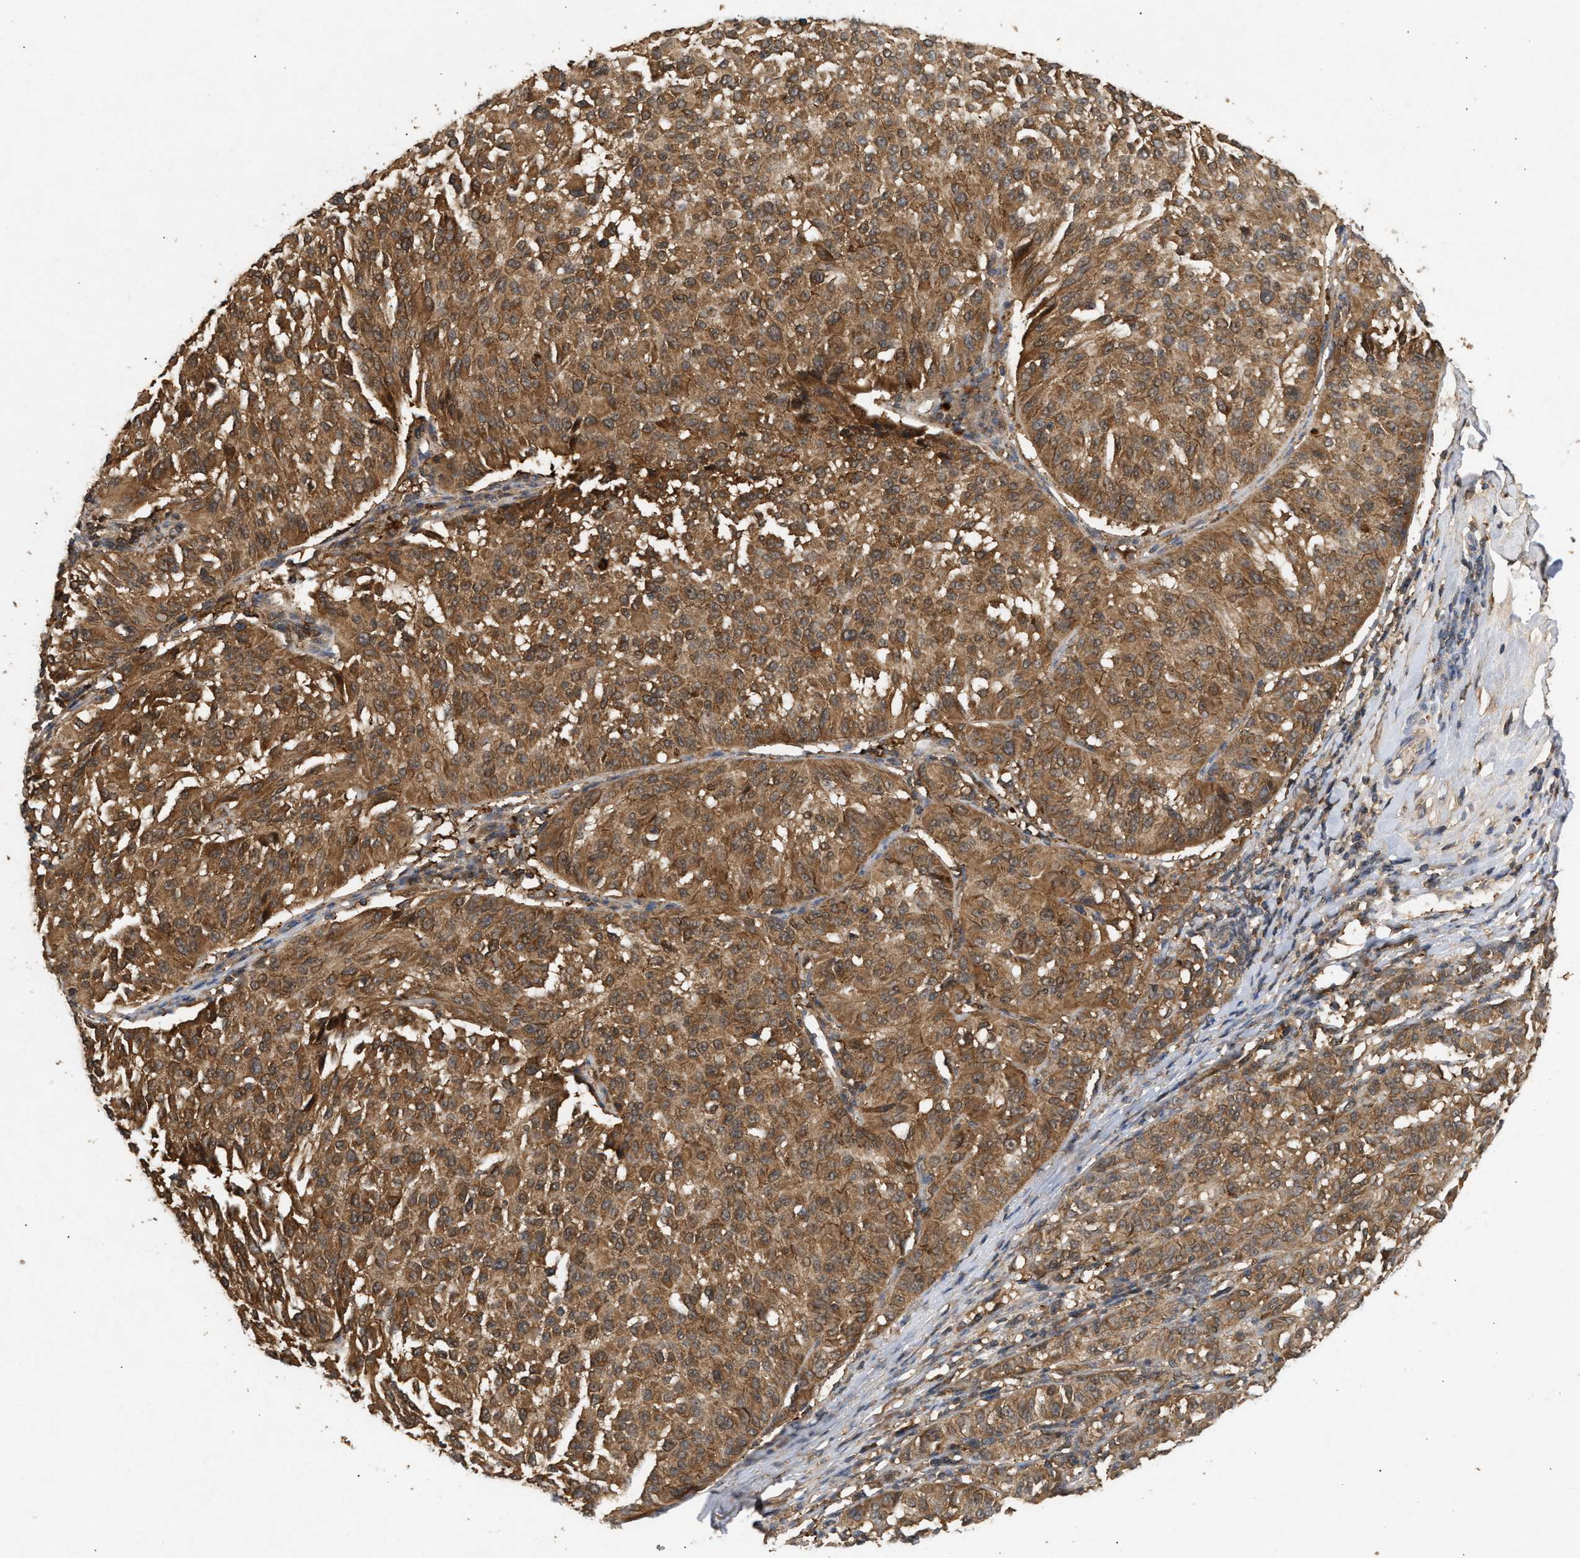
{"staining": {"intensity": "strong", "quantity": ">75%", "location": "cytoplasmic/membranous,nuclear"}, "tissue": "melanoma", "cell_type": "Tumor cells", "image_type": "cancer", "snomed": [{"axis": "morphology", "description": "Malignant melanoma, NOS"}, {"axis": "topography", "description": "Skin"}], "caption": "Strong cytoplasmic/membranous and nuclear staining for a protein is appreciated in approximately >75% of tumor cells of melanoma using IHC.", "gene": "FITM1", "patient": {"sex": "female", "age": 72}}